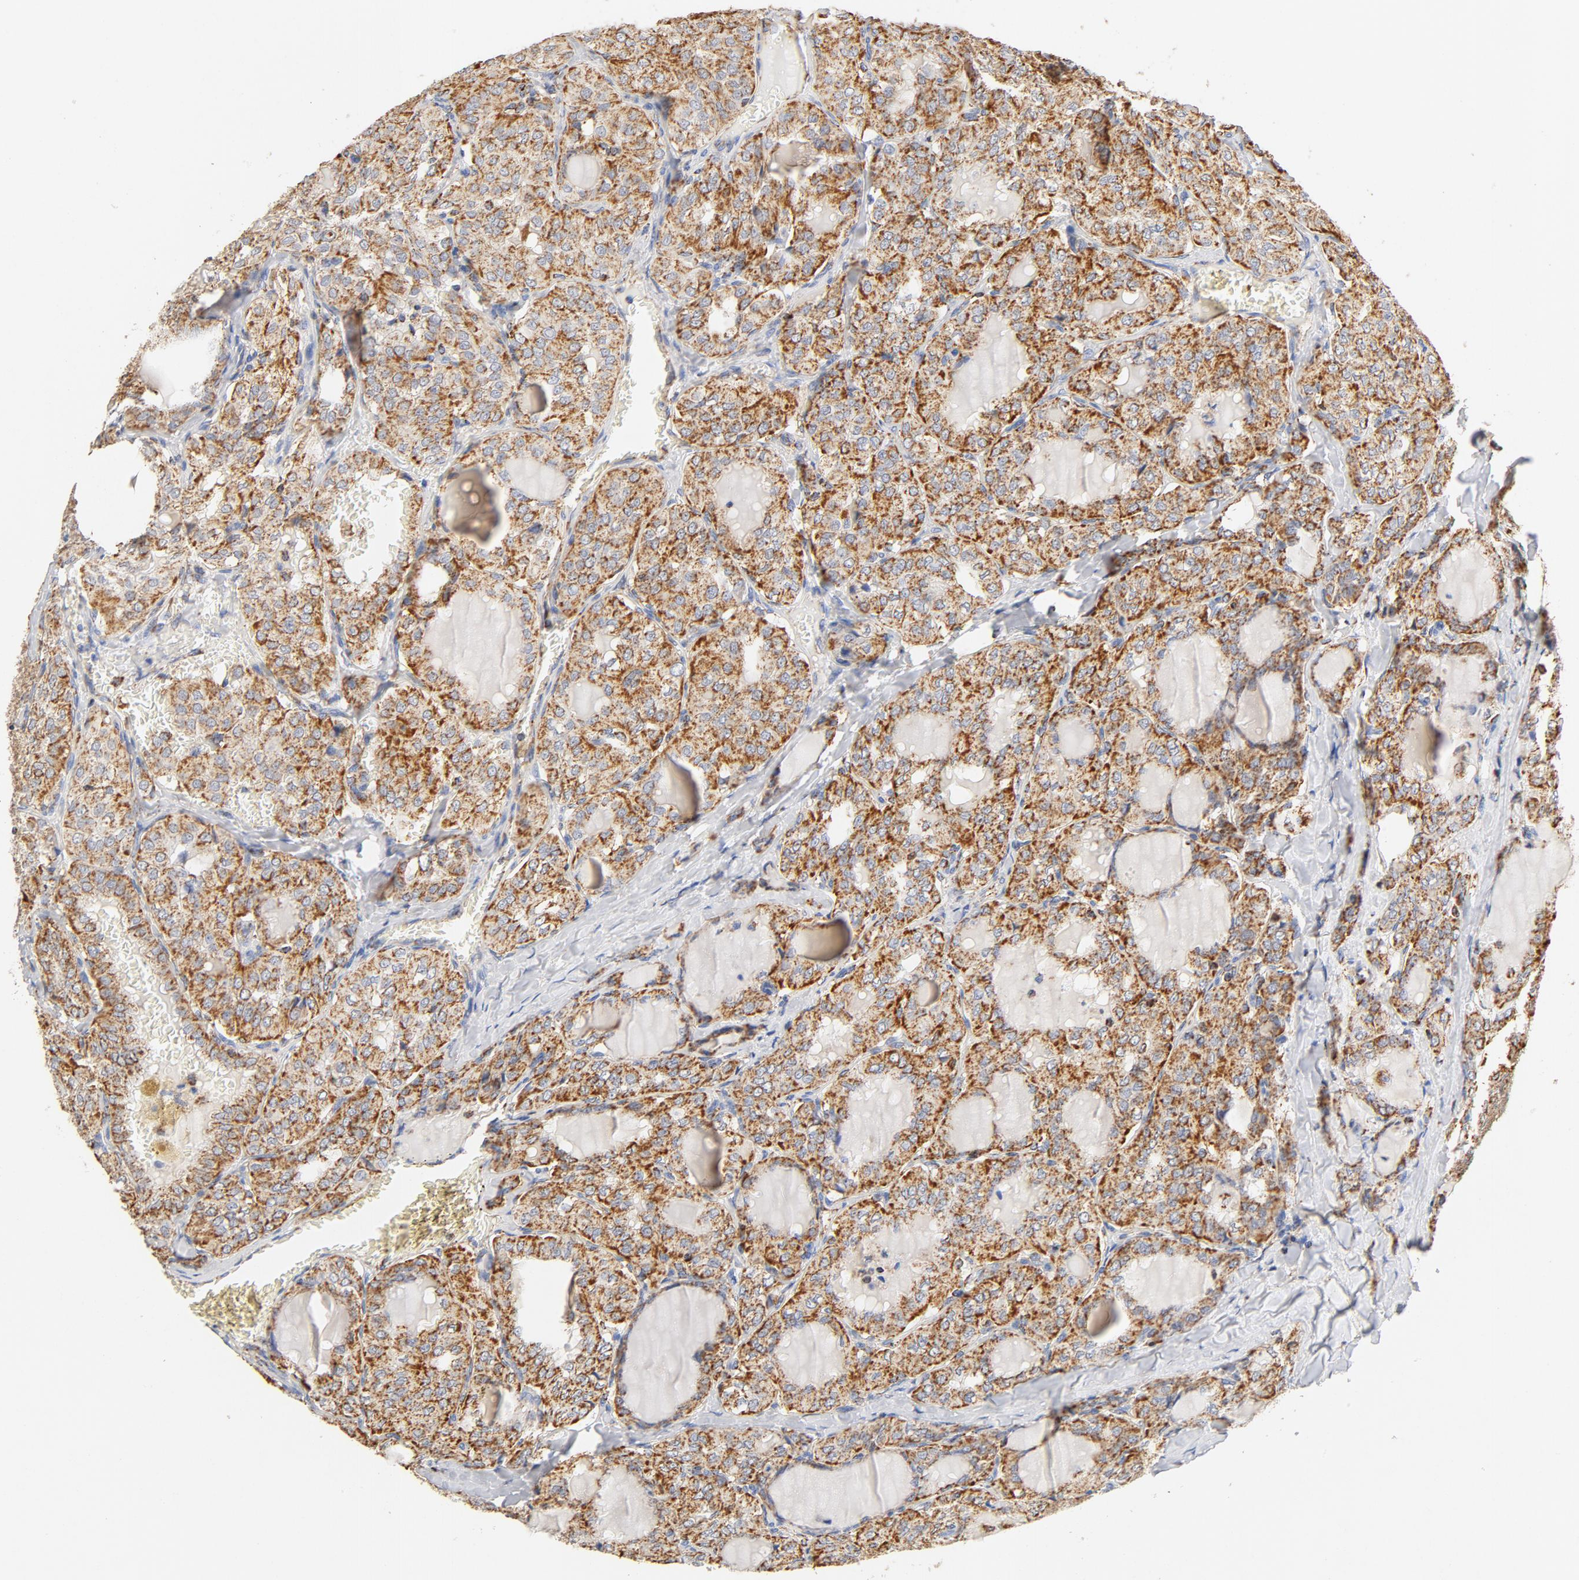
{"staining": {"intensity": "moderate", "quantity": ">75%", "location": "cytoplasmic/membranous"}, "tissue": "thyroid cancer", "cell_type": "Tumor cells", "image_type": "cancer", "snomed": [{"axis": "morphology", "description": "Papillary adenocarcinoma, NOS"}, {"axis": "topography", "description": "Thyroid gland"}], "caption": "The micrograph reveals a brown stain indicating the presence of a protein in the cytoplasmic/membranous of tumor cells in papillary adenocarcinoma (thyroid). (Stains: DAB in brown, nuclei in blue, Microscopy: brightfield microscopy at high magnification).", "gene": "COX4I1", "patient": {"sex": "male", "age": 20}}